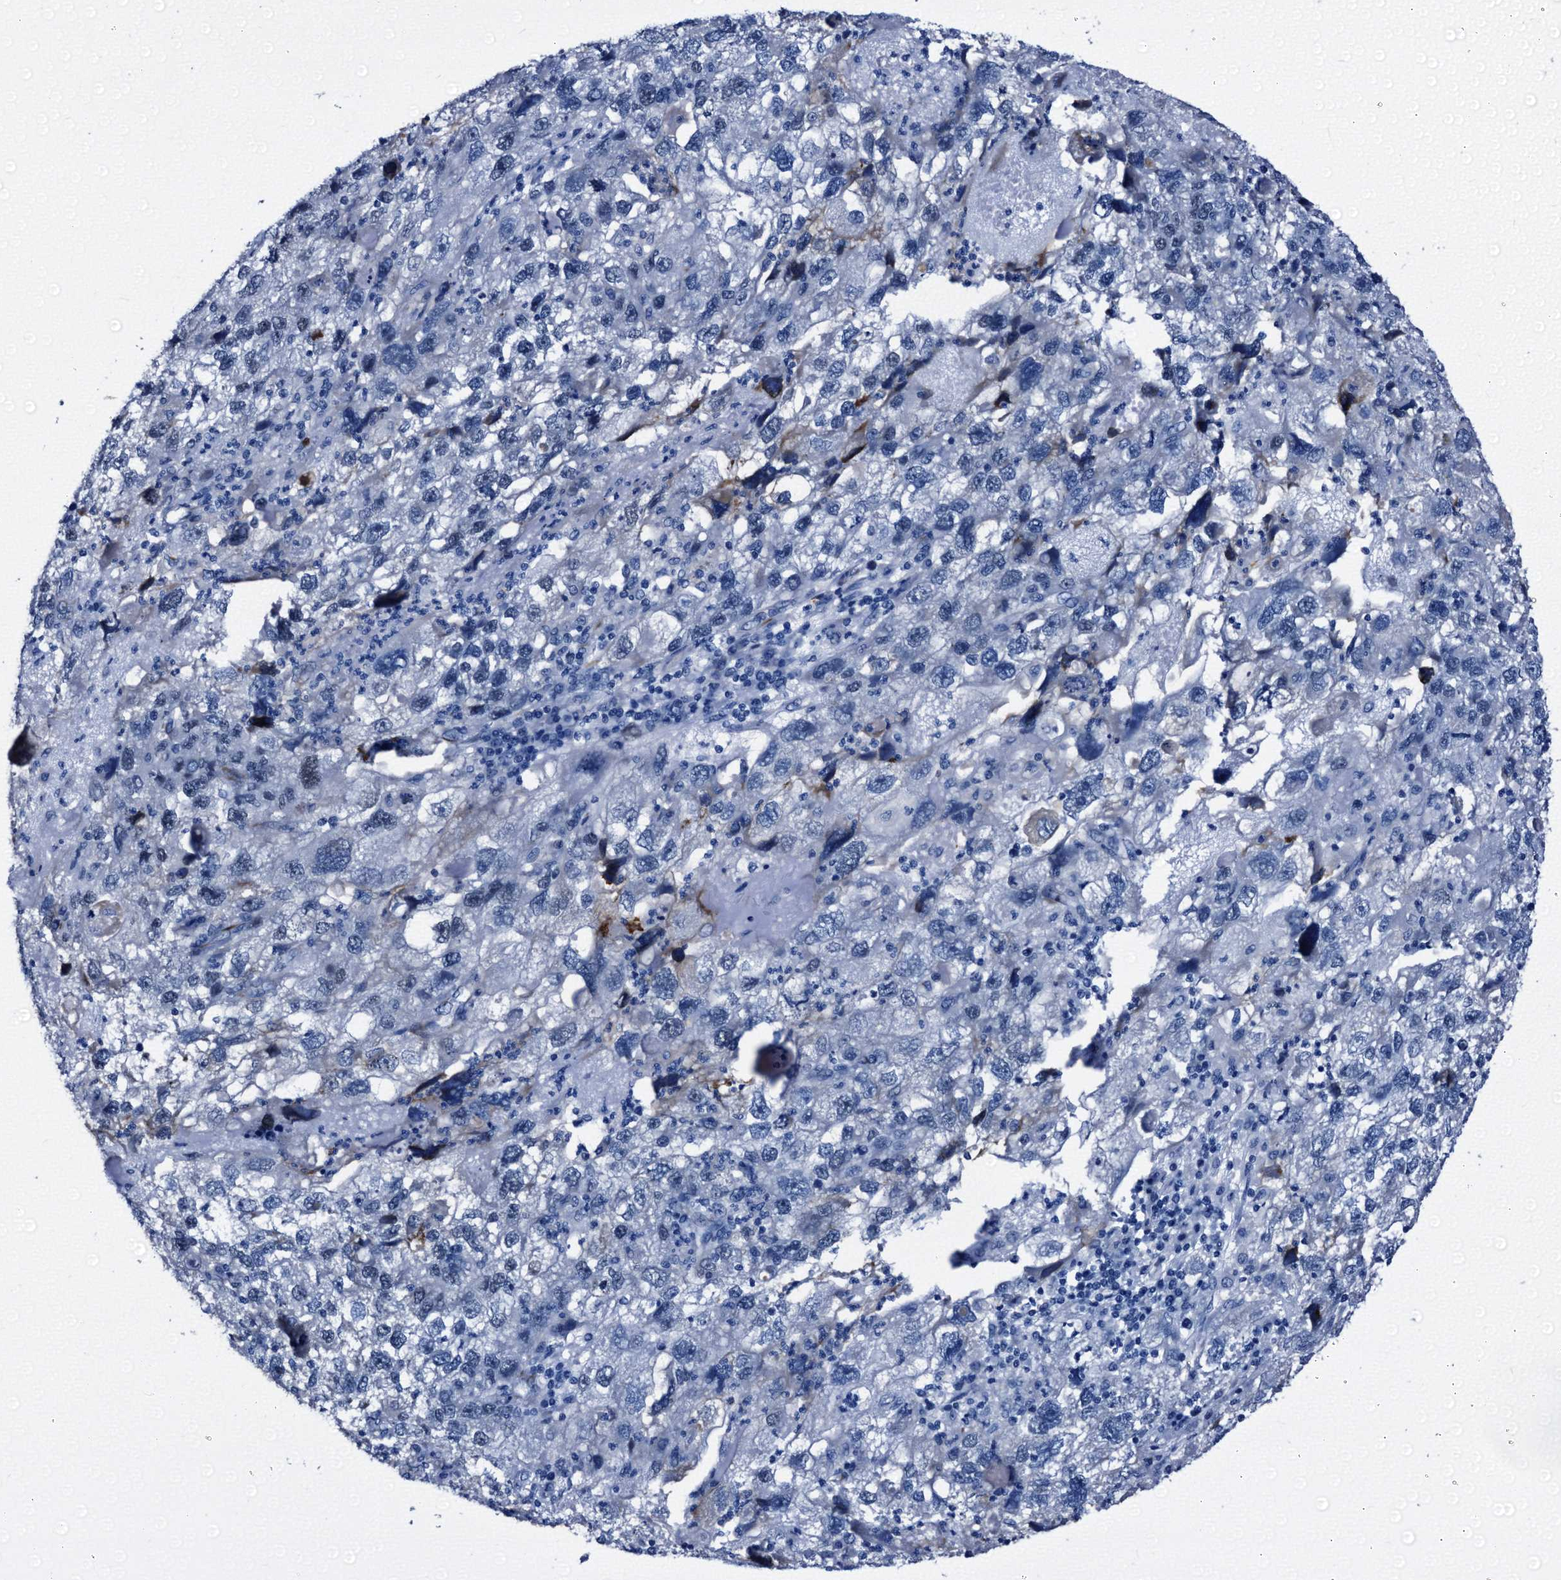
{"staining": {"intensity": "negative", "quantity": "none", "location": "none"}, "tissue": "endometrial cancer", "cell_type": "Tumor cells", "image_type": "cancer", "snomed": [{"axis": "morphology", "description": "Adenocarcinoma, NOS"}, {"axis": "topography", "description": "Endometrium"}], "caption": "This is a image of immunohistochemistry (IHC) staining of endometrial cancer (adenocarcinoma), which shows no staining in tumor cells.", "gene": "EMG1", "patient": {"sex": "female", "age": 49}}